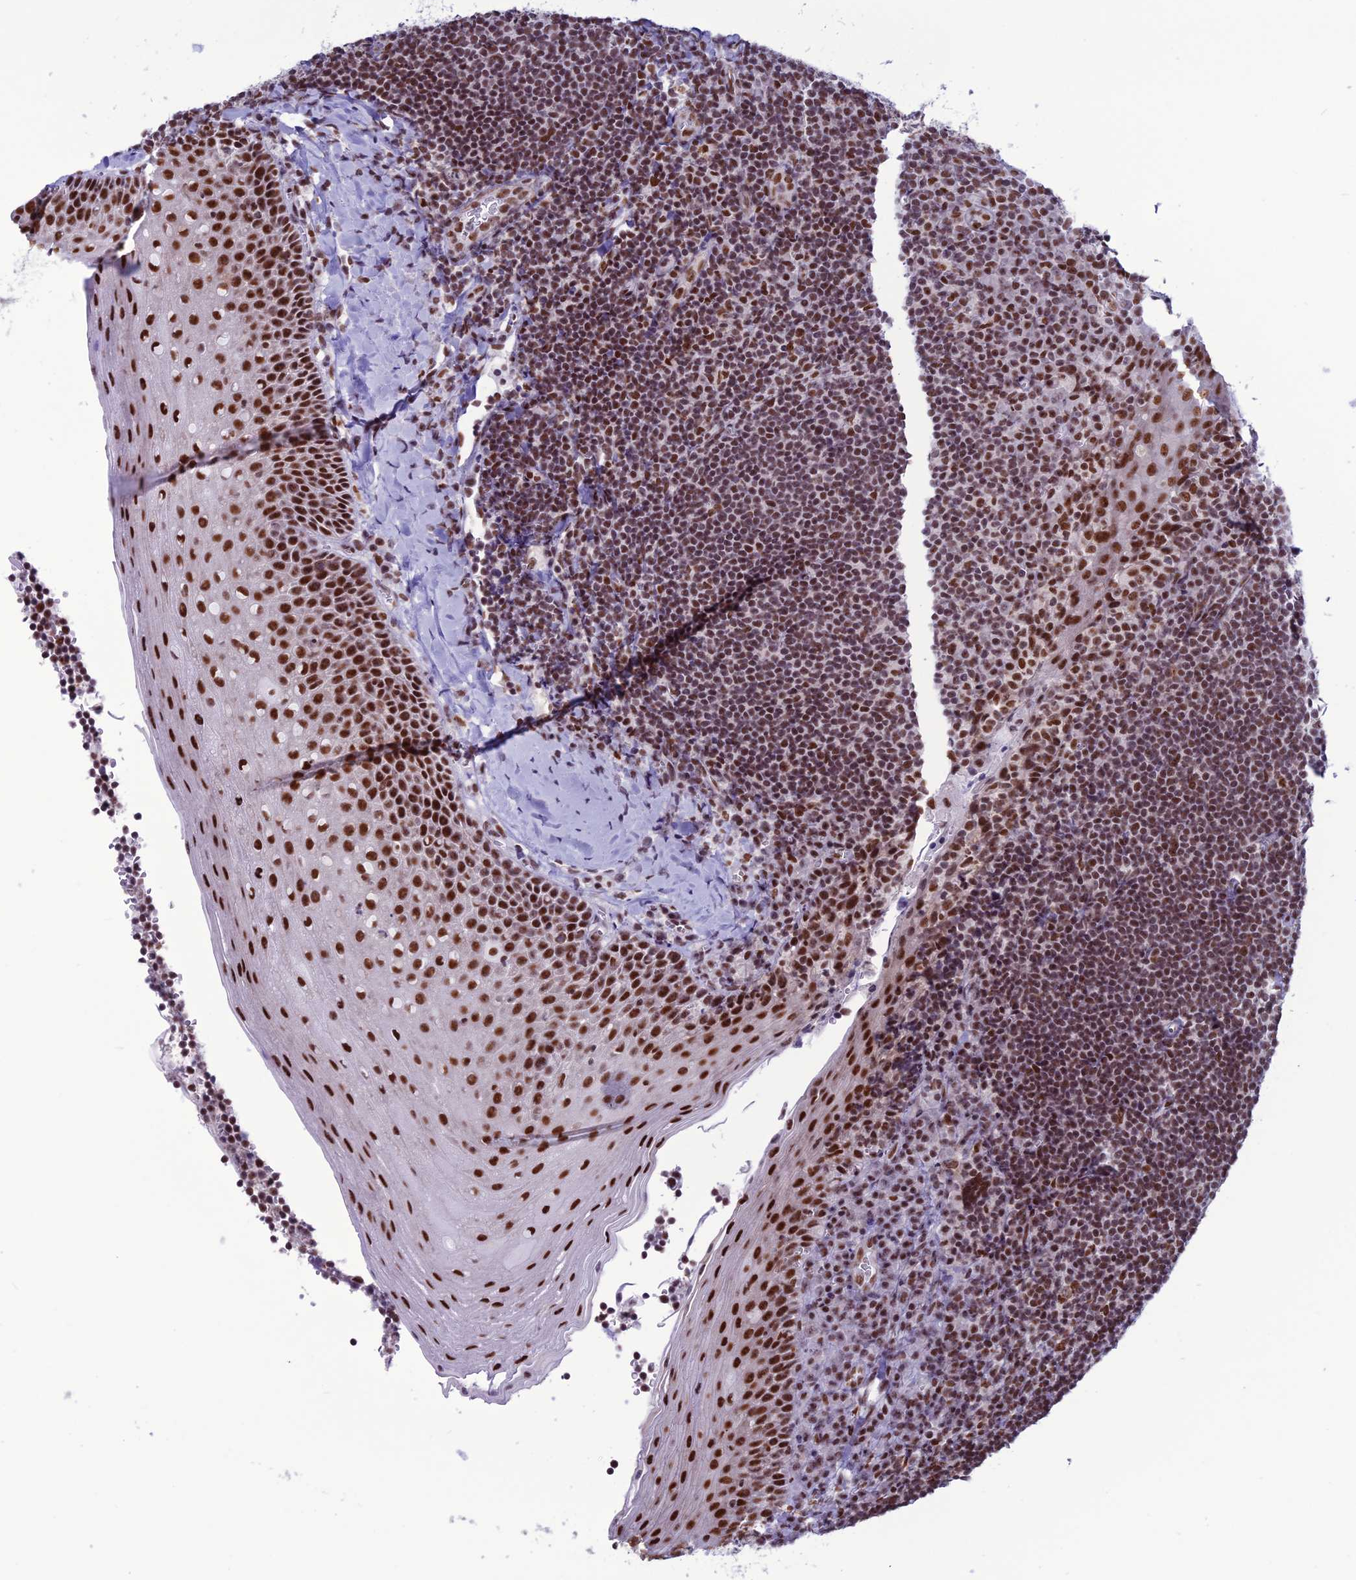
{"staining": {"intensity": "moderate", "quantity": "25%-75%", "location": "nuclear"}, "tissue": "tonsil", "cell_type": "Germinal center cells", "image_type": "normal", "snomed": [{"axis": "morphology", "description": "Normal tissue, NOS"}, {"axis": "topography", "description": "Tonsil"}], "caption": "Unremarkable tonsil demonstrates moderate nuclear staining in approximately 25%-75% of germinal center cells, visualized by immunohistochemistry.", "gene": "U2AF1", "patient": {"sex": "male", "age": 27}}